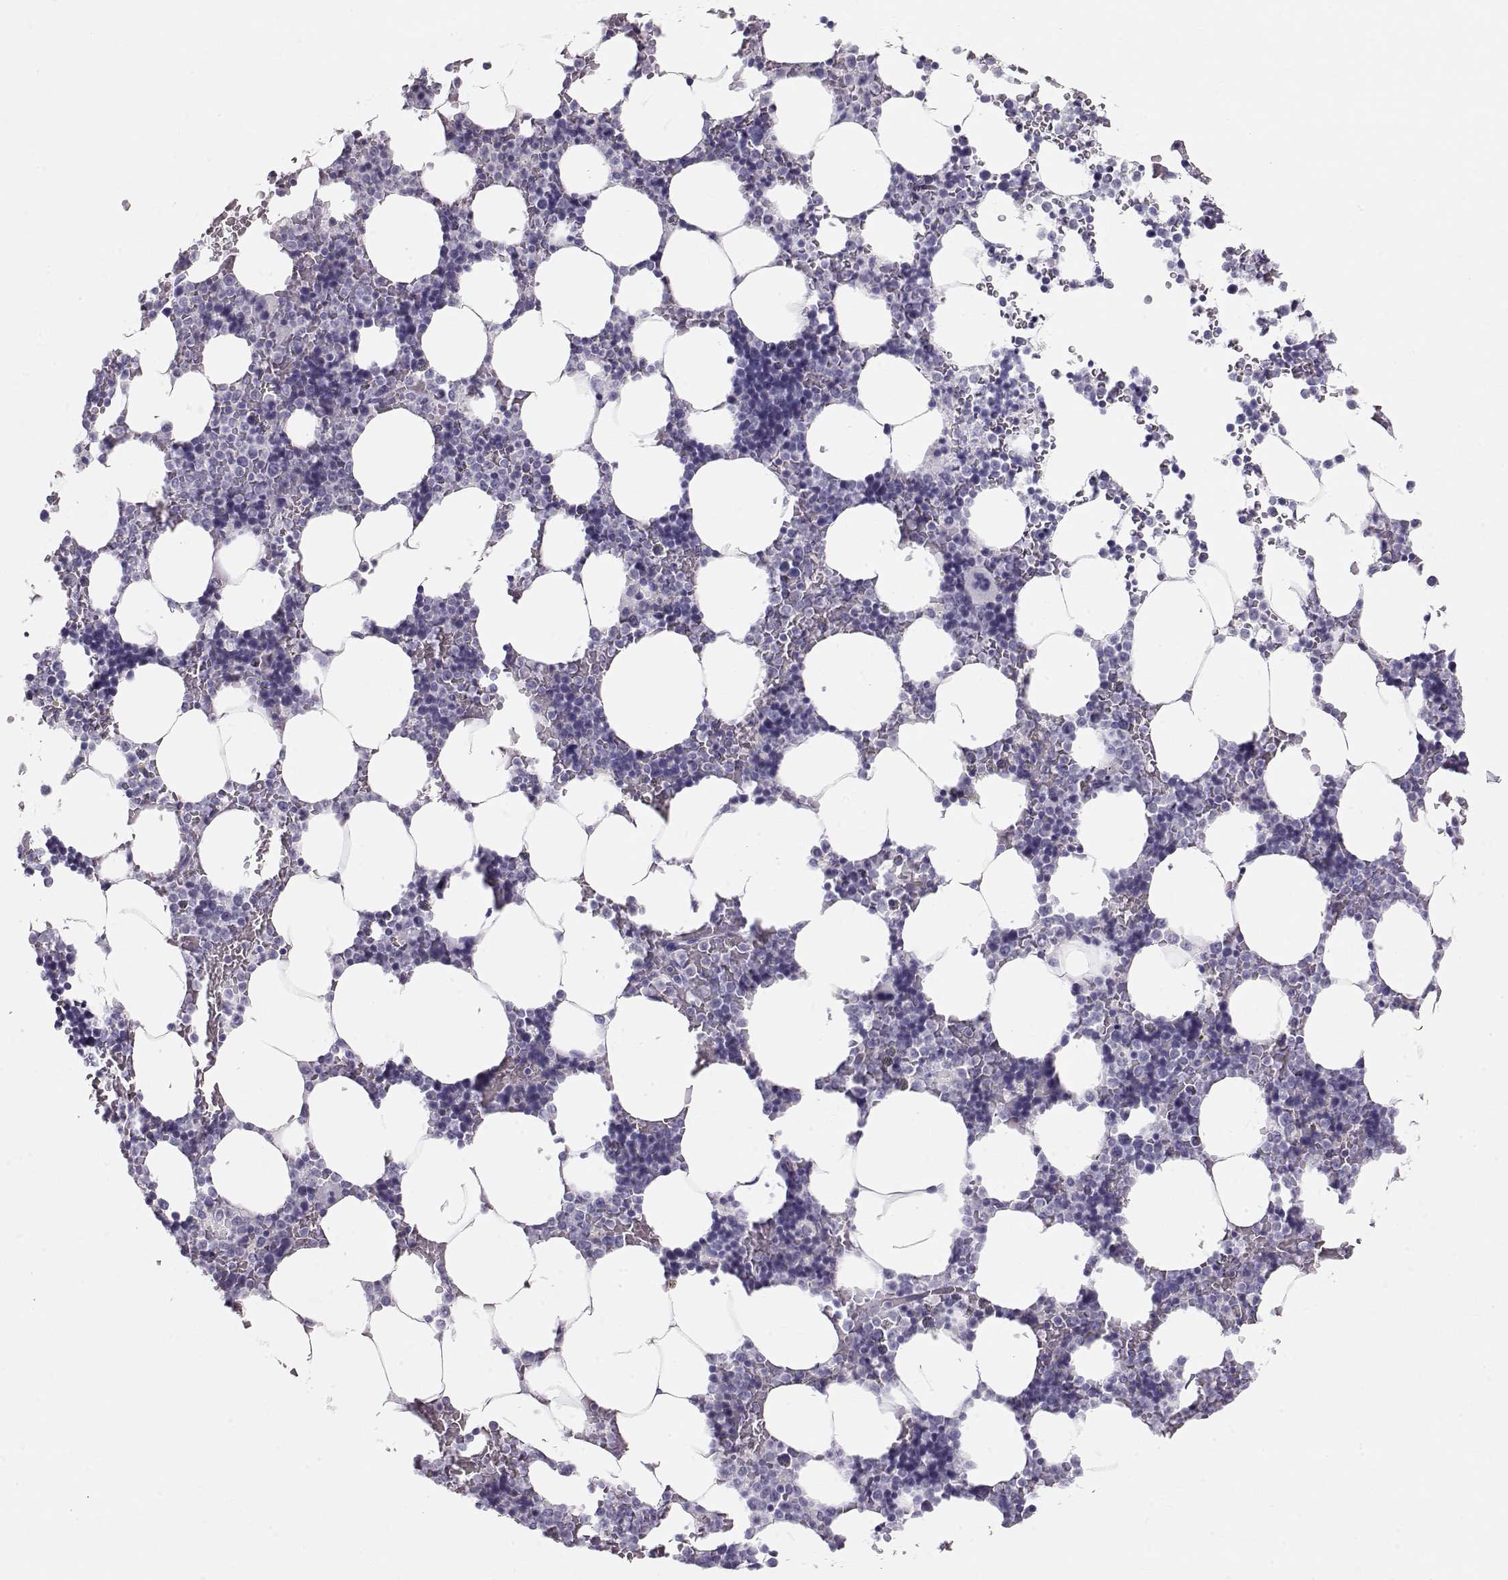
{"staining": {"intensity": "negative", "quantity": "none", "location": "none"}, "tissue": "bone marrow", "cell_type": "Hematopoietic cells", "image_type": "normal", "snomed": [{"axis": "morphology", "description": "Normal tissue, NOS"}, {"axis": "topography", "description": "Bone marrow"}], "caption": "Human bone marrow stained for a protein using immunohistochemistry (IHC) exhibits no positivity in hematopoietic cells.", "gene": "RD3", "patient": {"sex": "male", "age": 51}}